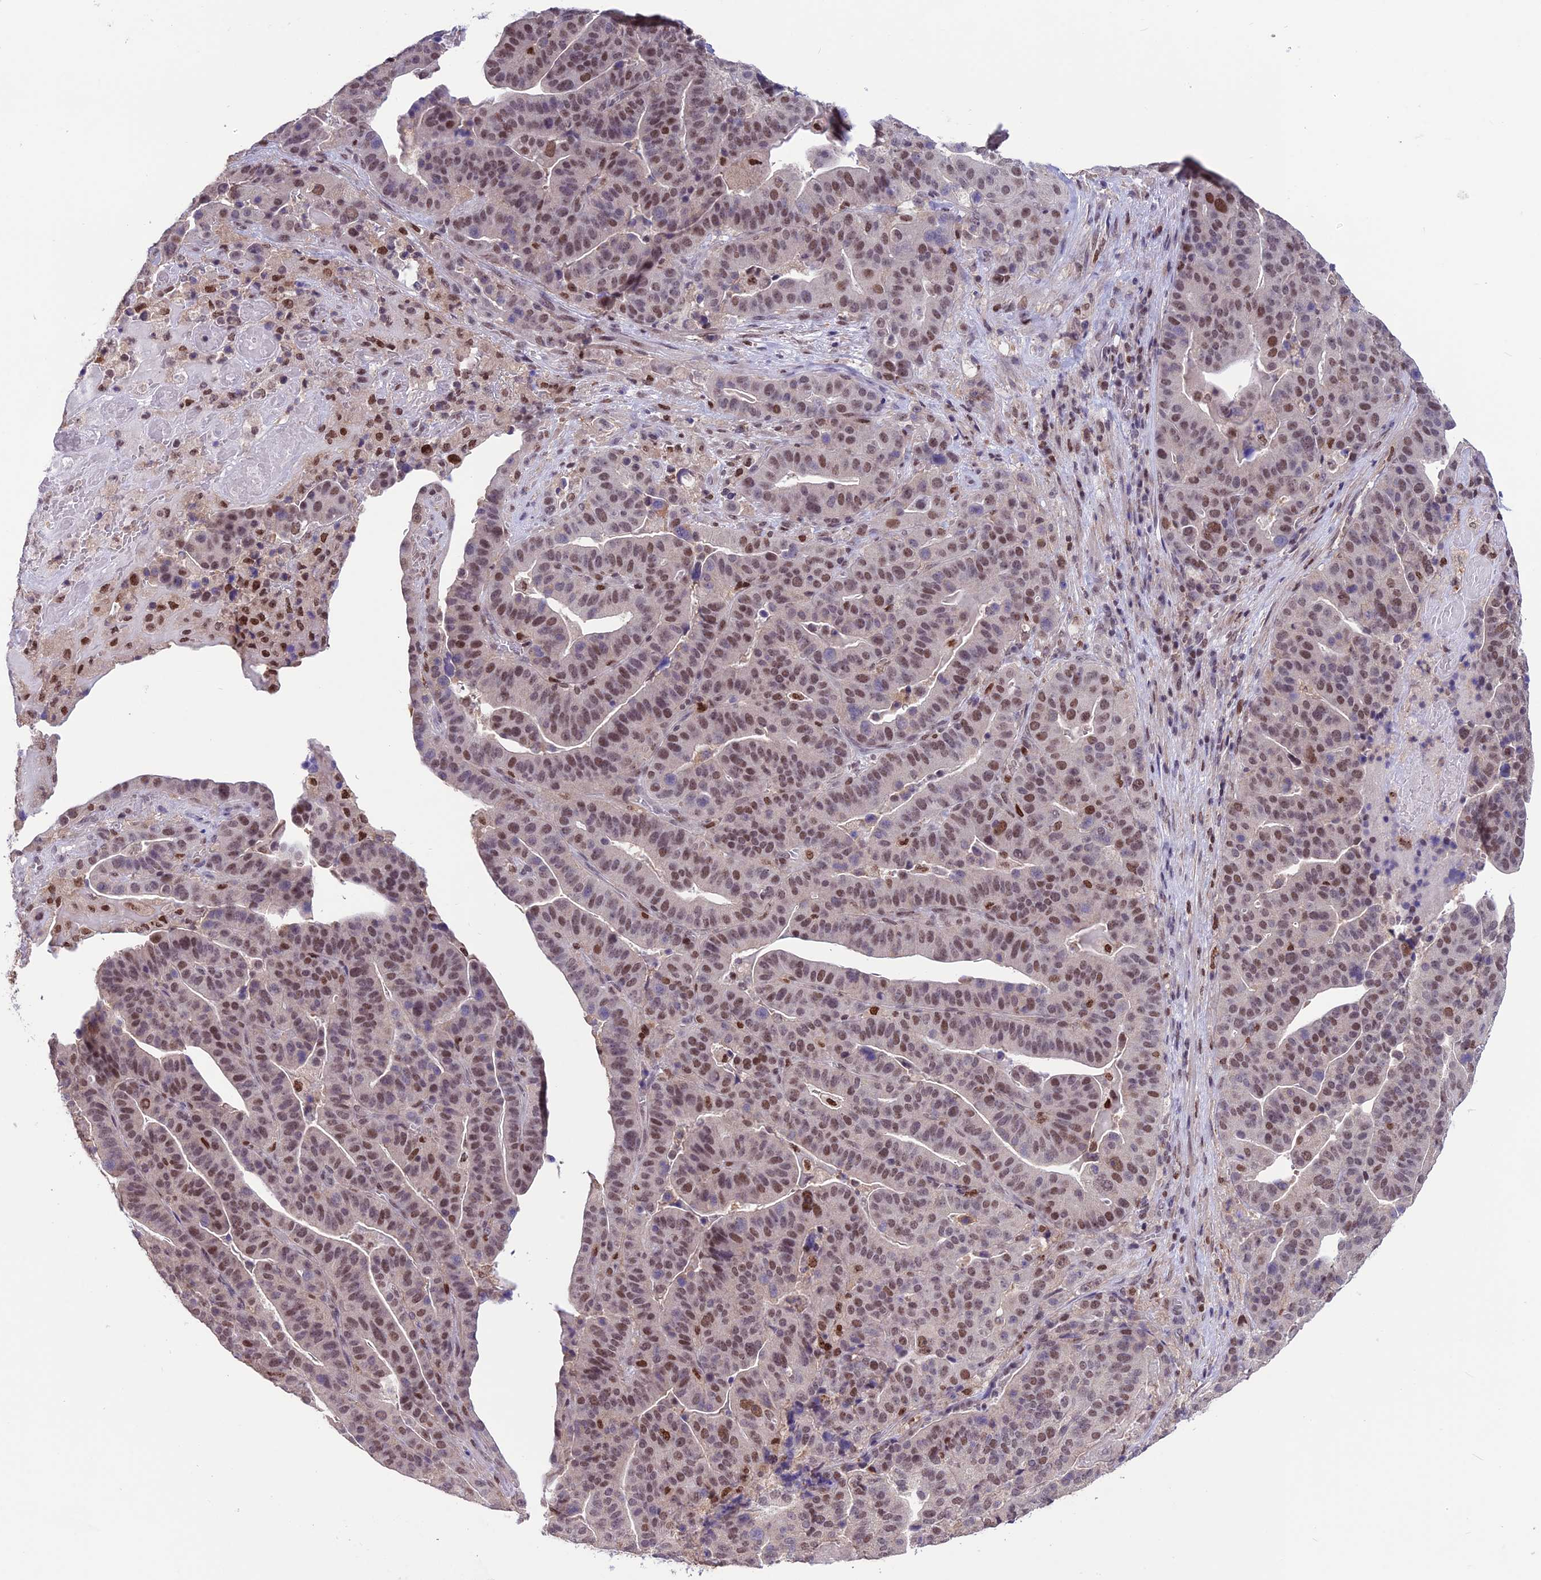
{"staining": {"intensity": "moderate", "quantity": "25%-75%", "location": "nuclear"}, "tissue": "stomach cancer", "cell_type": "Tumor cells", "image_type": "cancer", "snomed": [{"axis": "morphology", "description": "Adenocarcinoma, NOS"}, {"axis": "topography", "description": "Stomach"}], "caption": "Tumor cells show moderate nuclear positivity in approximately 25%-75% of cells in stomach cancer.", "gene": "MIS12", "patient": {"sex": "male", "age": 48}}